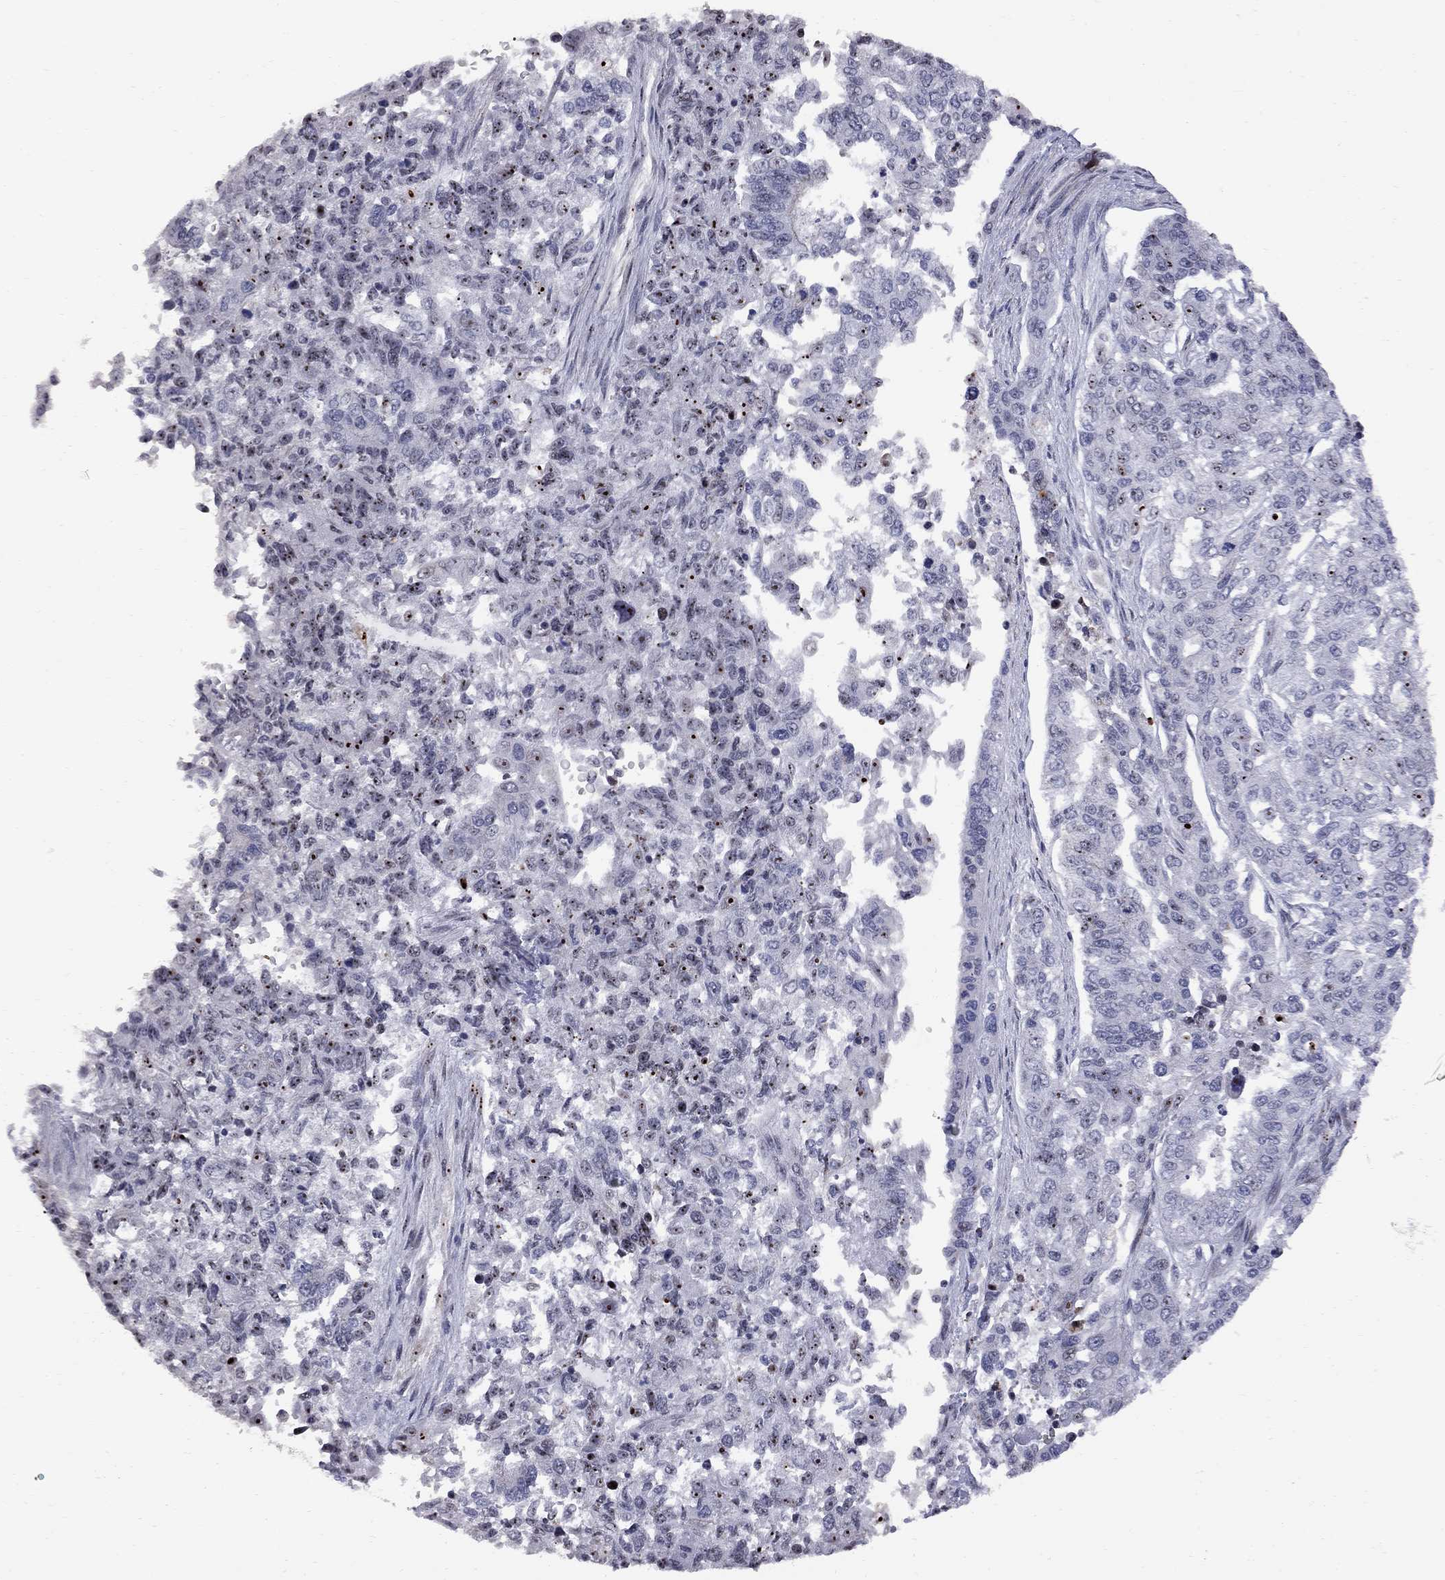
{"staining": {"intensity": "moderate", "quantity": "25%-75%", "location": "nuclear"}, "tissue": "endometrial cancer", "cell_type": "Tumor cells", "image_type": "cancer", "snomed": [{"axis": "morphology", "description": "Adenocarcinoma, NOS"}, {"axis": "topography", "description": "Uterus"}], "caption": "Human endometrial adenocarcinoma stained with a protein marker reveals moderate staining in tumor cells.", "gene": "DHX33", "patient": {"sex": "female", "age": 59}}